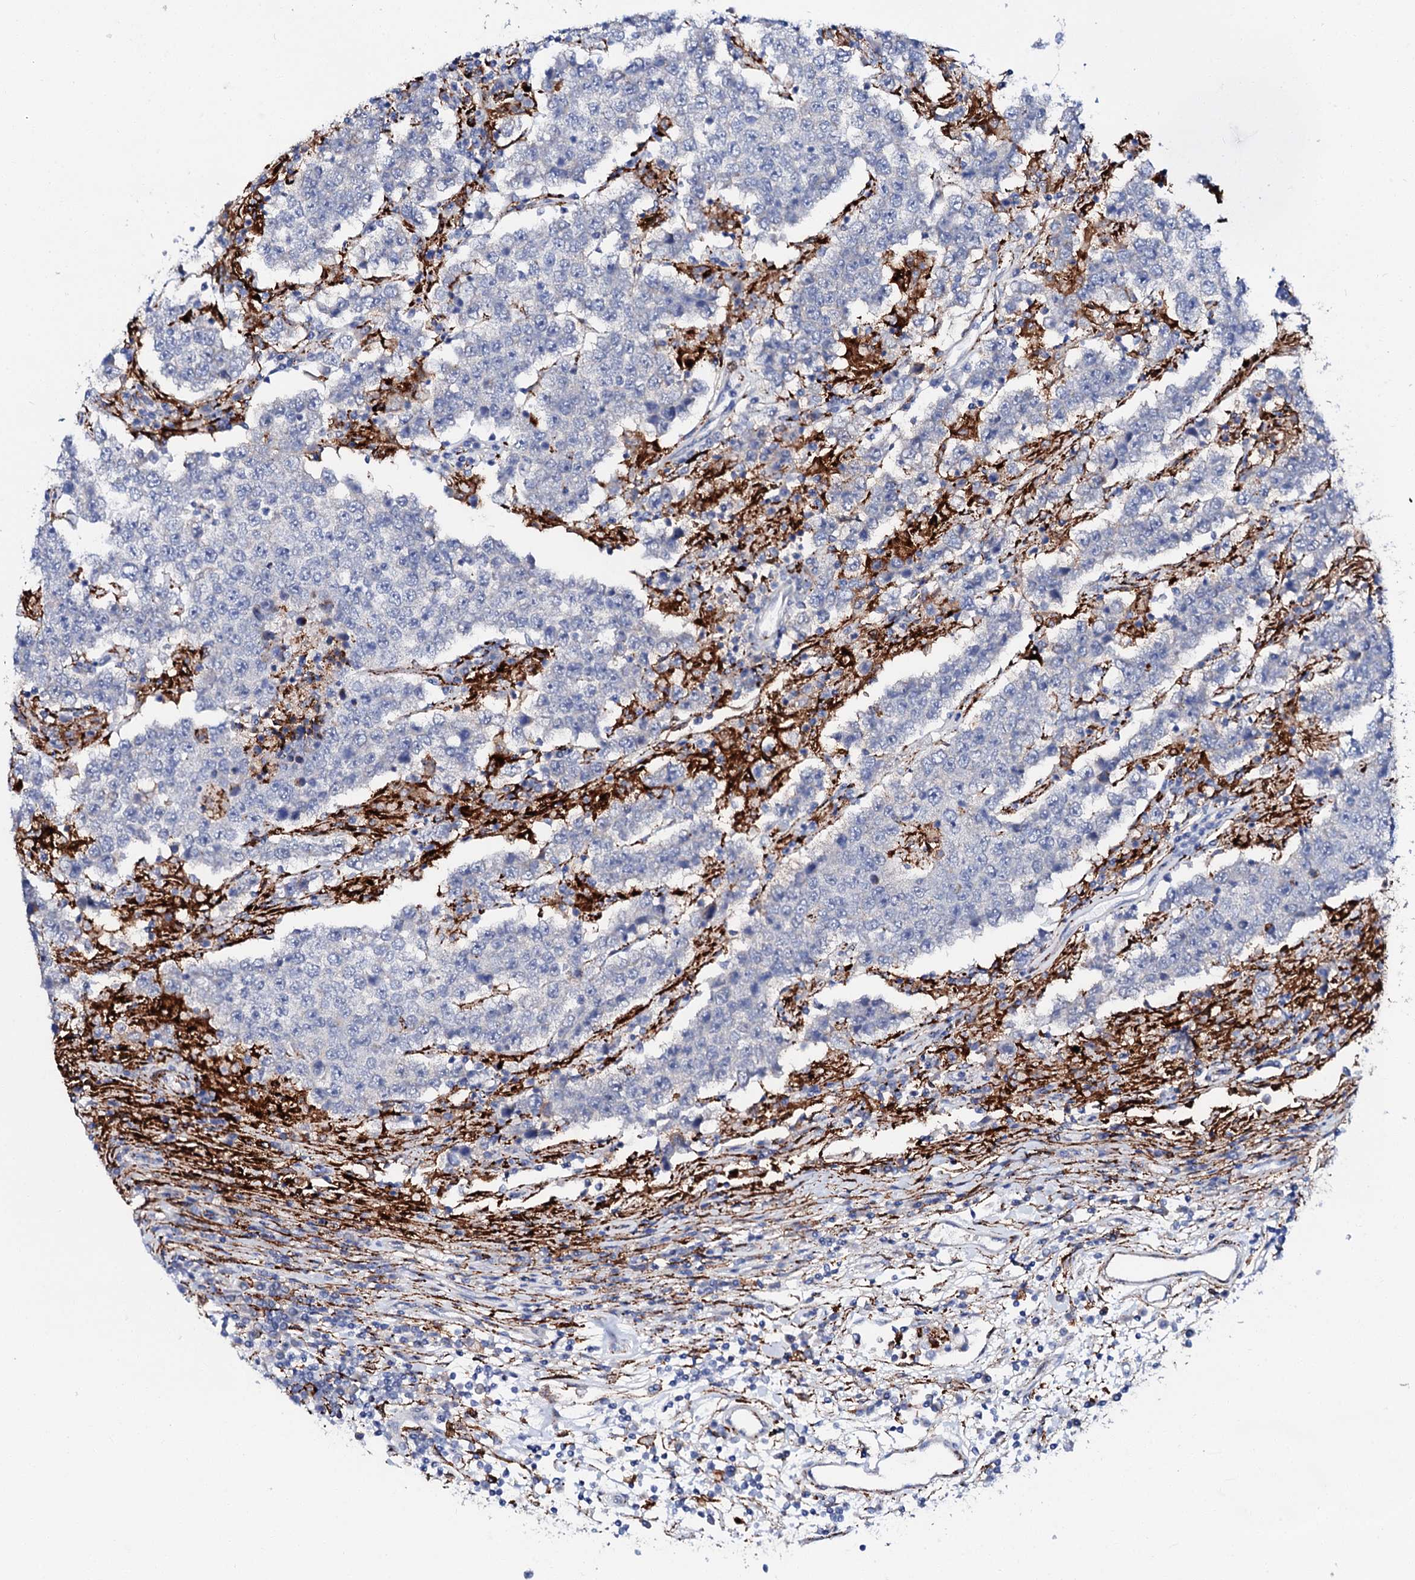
{"staining": {"intensity": "negative", "quantity": "none", "location": "none"}, "tissue": "testis cancer", "cell_type": "Tumor cells", "image_type": "cancer", "snomed": [{"axis": "morphology", "description": "Normal tissue, NOS"}, {"axis": "morphology", "description": "Urothelial carcinoma, High grade"}, {"axis": "morphology", "description": "Seminoma, NOS"}, {"axis": "morphology", "description": "Carcinoma, Embryonal, NOS"}, {"axis": "topography", "description": "Urinary bladder"}, {"axis": "topography", "description": "Testis"}], "caption": "A high-resolution micrograph shows IHC staining of testis cancer (embryonal carcinoma), which exhibits no significant expression in tumor cells. The staining was performed using DAB to visualize the protein expression in brown, while the nuclei were stained in blue with hematoxylin (Magnification: 20x).", "gene": "MED13L", "patient": {"sex": "male", "age": 41}}